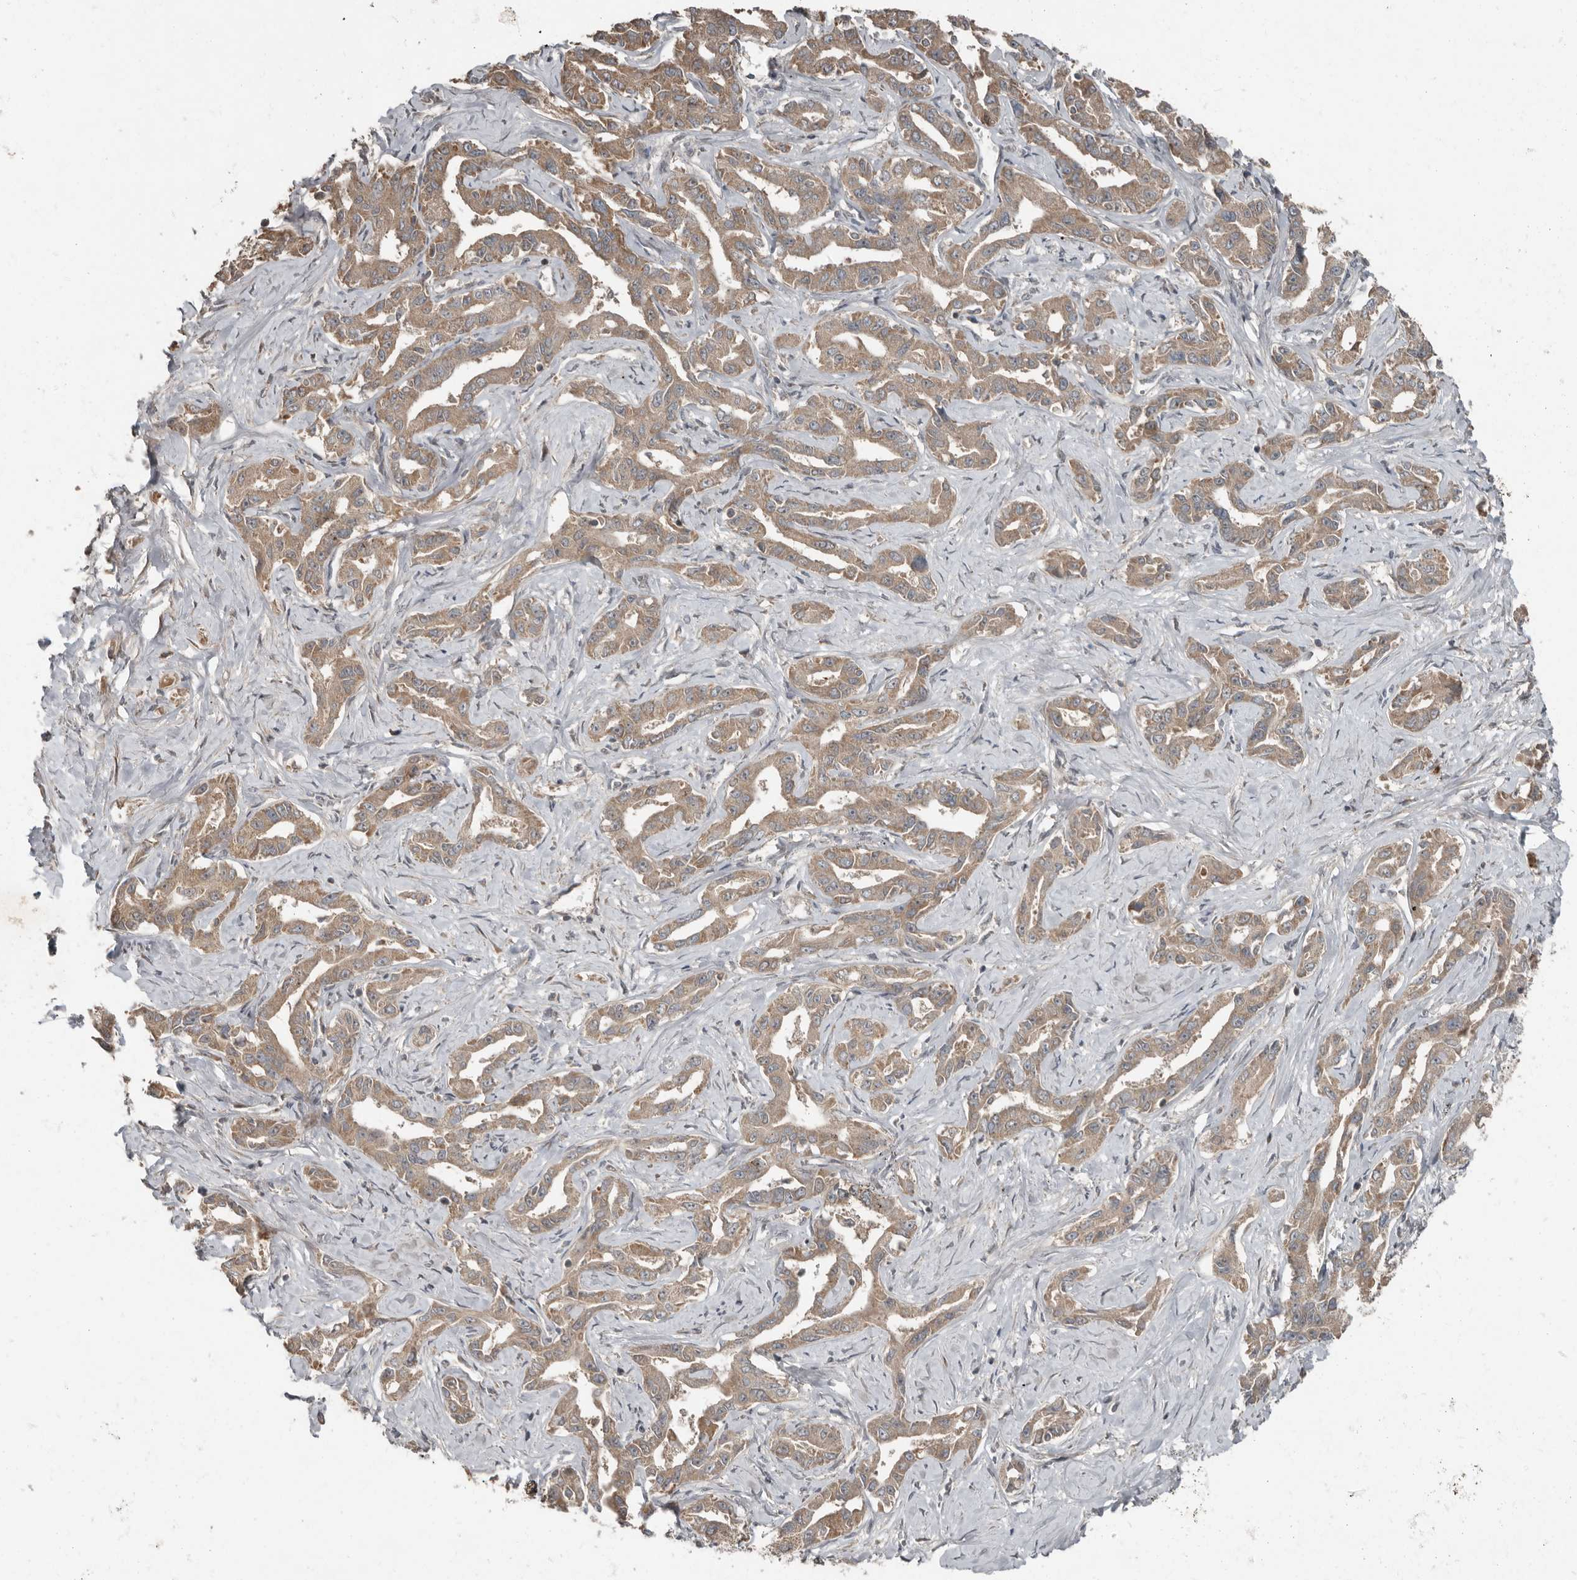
{"staining": {"intensity": "moderate", "quantity": ">75%", "location": "cytoplasmic/membranous"}, "tissue": "liver cancer", "cell_type": "Tumor cells", "image_type": "cancer", "snomed": [{"axis": "morphology", "description": "Cholangiocarcinoma"}, {"axis": "topography", "description": "Liver"}], "caption": "Tumor cells display medium levels of moderate cytoplasmic/membranous expression in about >75% of cells in human liver cancer (cholangiocarcinoma). (Stains: DAB (3,3'-diaminobenzidine) in brown, nuclei in blue, Microscopy: brightfield microscopy at high magnification).", "gene": "SLC6A7", "patient": {"sex": "male", "age": 59}}